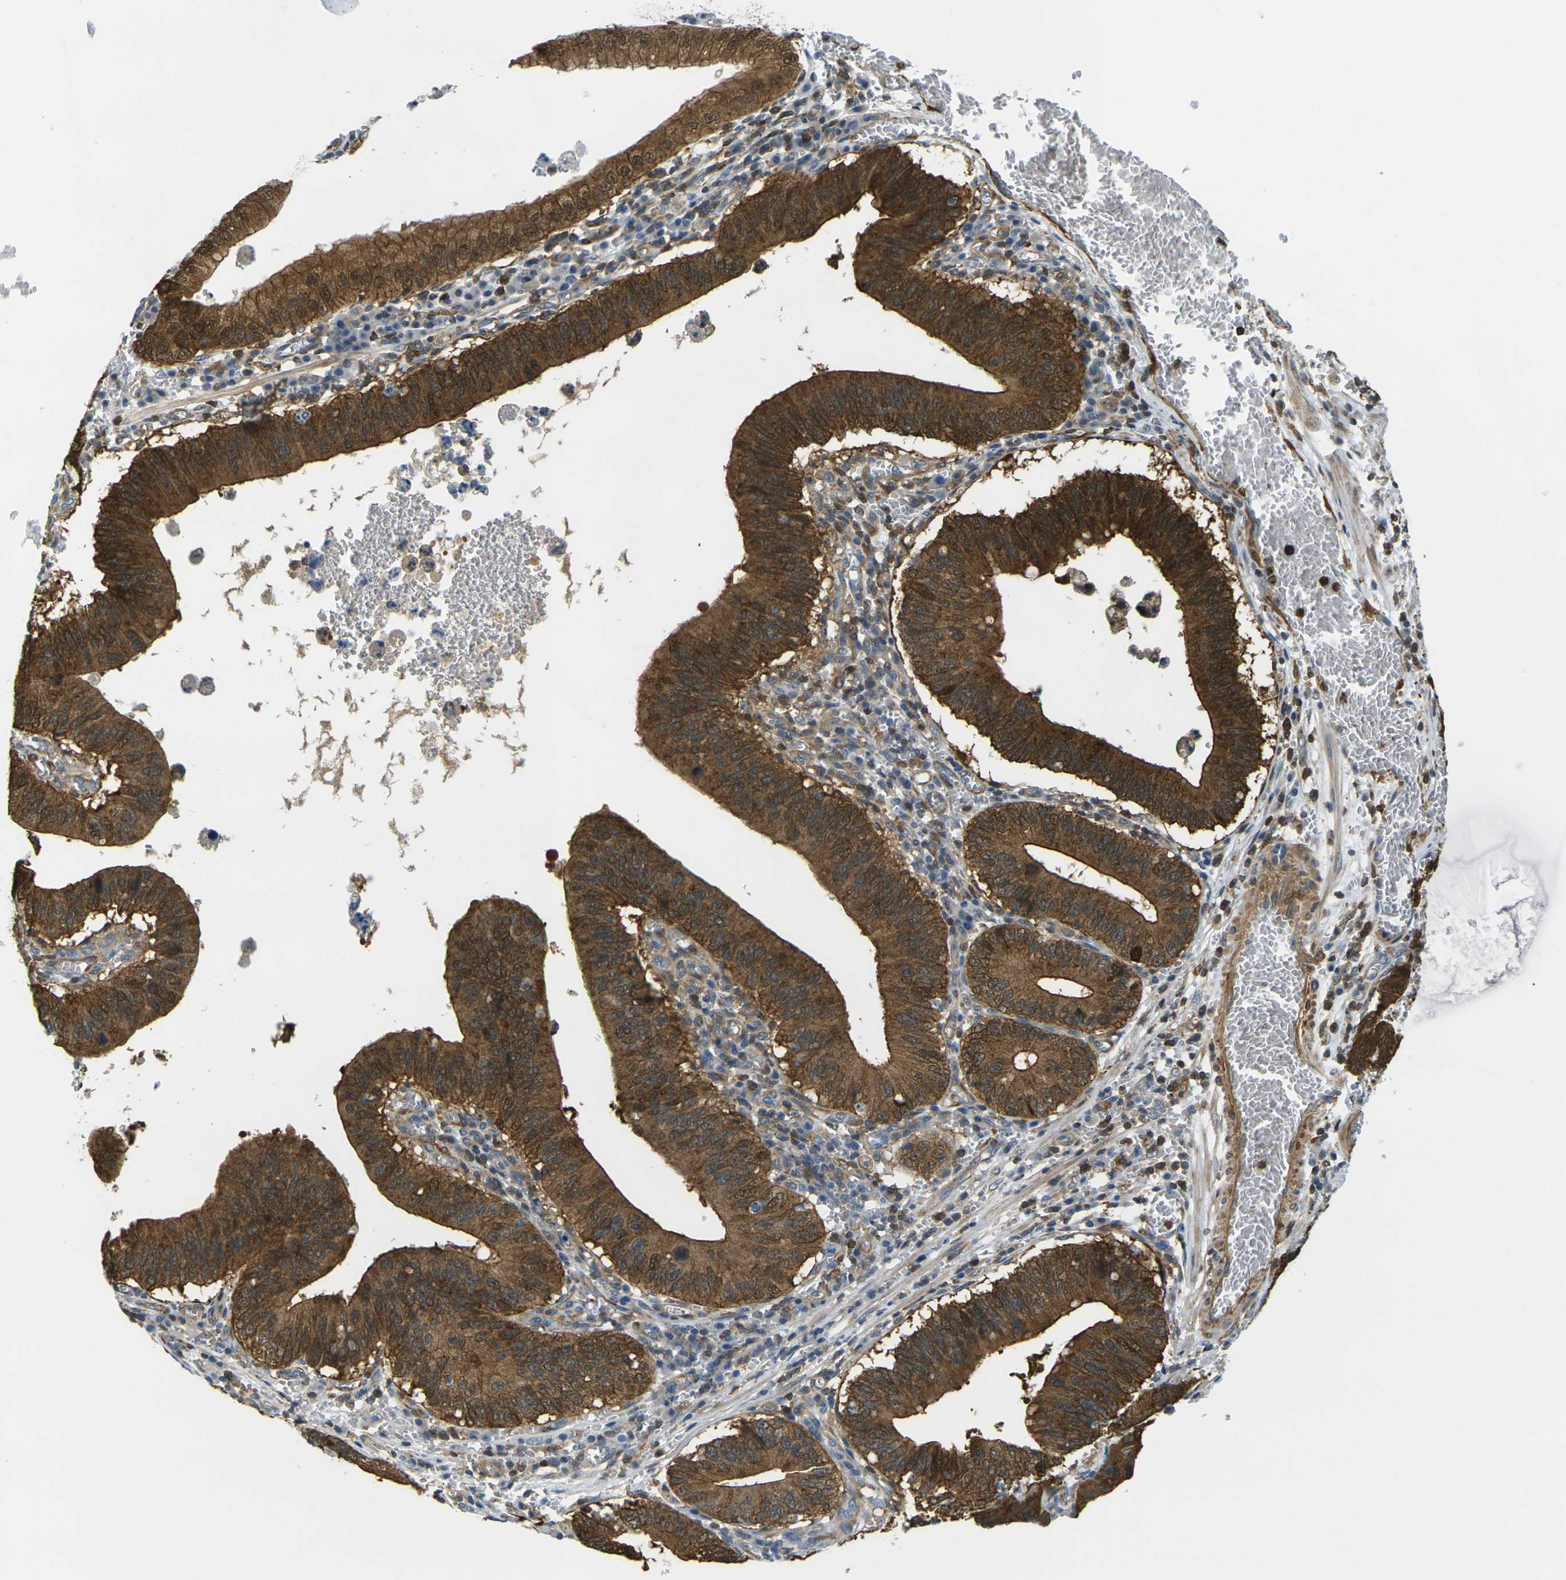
{"staining": {"intensity": "strong", "quantity": ">75%", "location": "cytoplasmic/membranous,nuclear"}, "tissue": "stomach cancer", "cell_type": "Tumor cells", "image_type": "cancer", "snomed": [{"axis": "morphology", "description": "Adenocarcinoma, NOS"}, {"axis": "topography", "description": "Stomach"}, {"axis": "topography", "description": "Gastric cardia"}], "caption": "The histopathology image displays a brown stain indicating the presence of a protein in the cytoplasmic/membranous and nuclear of tumor cells in stomach cancer (adenocarcinoma).", "gene": "LASP1", "patient": {"sex": "male", "age": 59}}